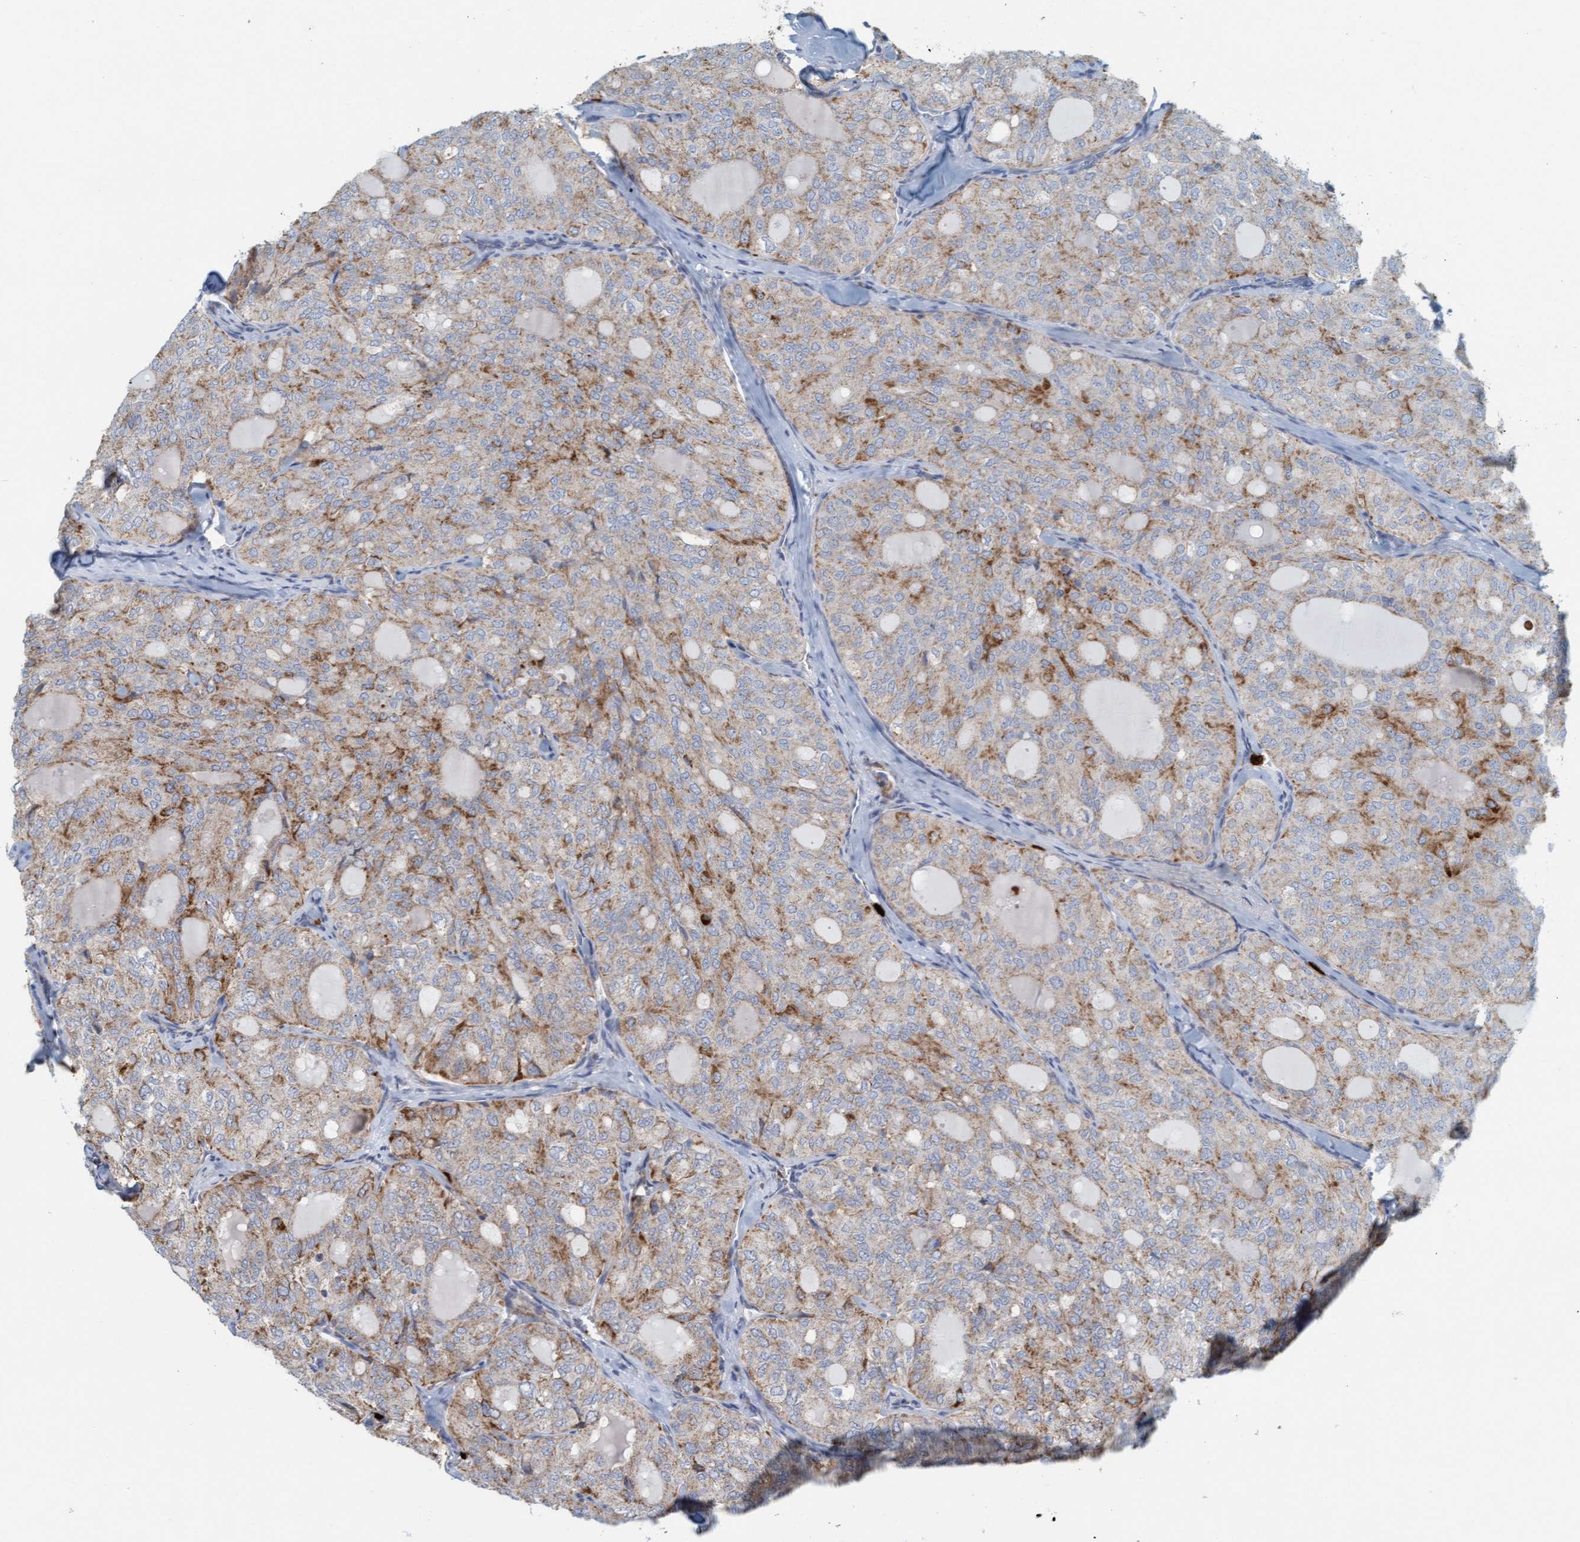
{"staining": {"intensity": "moderate", "quantity": "25%-75%", "location": "cytoplasmic/membranous"}, "tissue": "thyroid cancer", "cell_type": "Tumor cells", "image_type": "cancer", "snomed": [{"axis": "morphology", "description": "Follicular adenoma carcinoma, NOS"}, {"axis": "topography", "description": "Thyroid gland"}], "caption": "About 25%-75% of tumor cells in human thyroid cancer (follicular adenoma carcinoma) show moderate cytoplasmic/membranous protein expression as visualized by brown immunohistochemical staining.", "gene": "B9D1", "patient": {"sex": "male", "age": 75}}